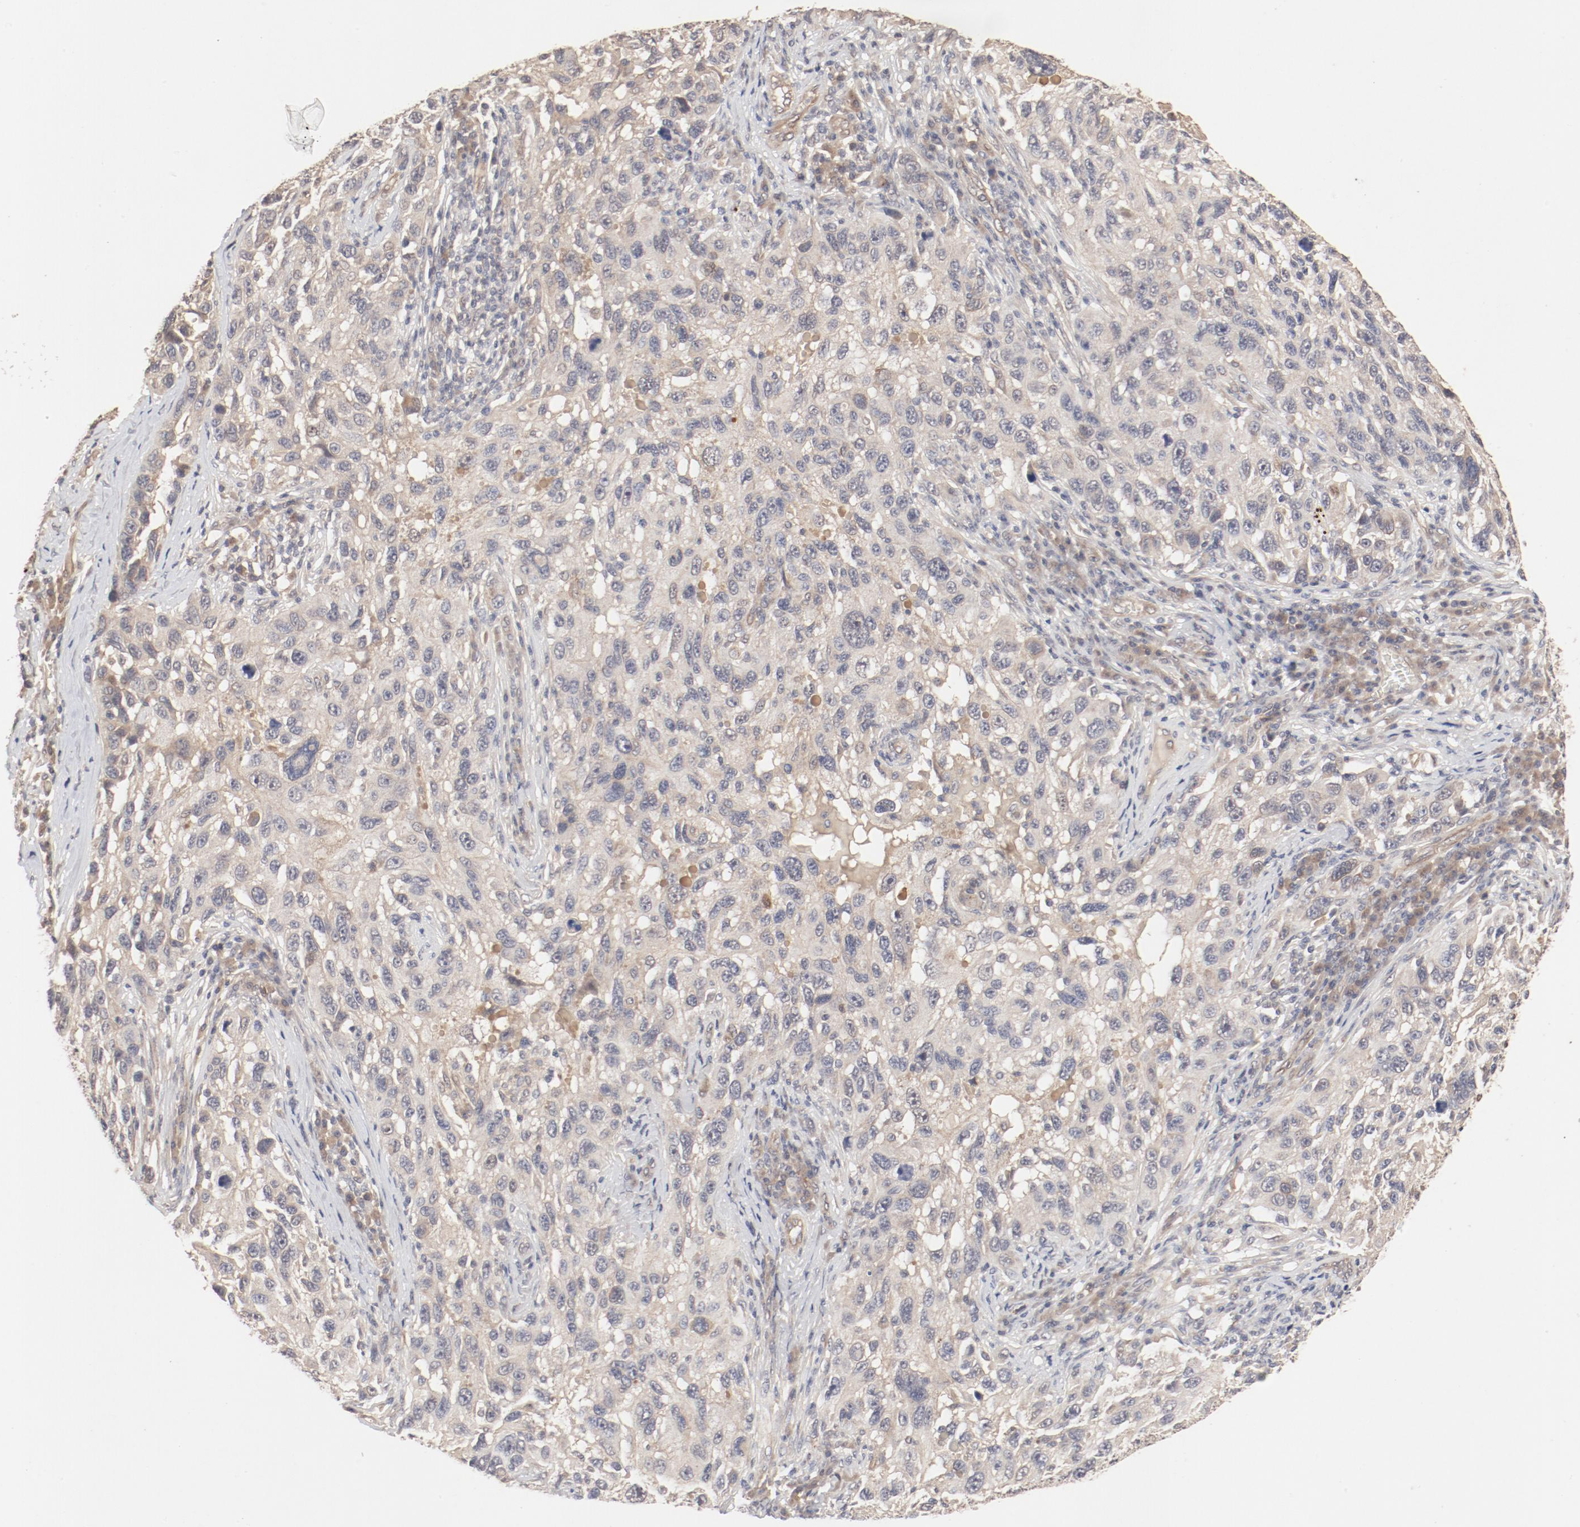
{"staining": {"intensity": "weak", "quantity": ">75%", "location": "cytoplasmic/membranous"}, "tissue": "melanoma", "cell_type": "Tumor cells", "image_type": "cancer", "snomed": [{"axis": "morphology", "description": "Malignant melanoma, NOS"}, {"axis": "topography", "description": "Skin"}], "caption": "This is a micrograph of immunohistochemistry staining of malignant melanoma, which shows weak positivity in the cytoplasmic/membranous of tumor cells.", "gene": "IL3RA", "patient": {"sex": "male", "age": 53}}